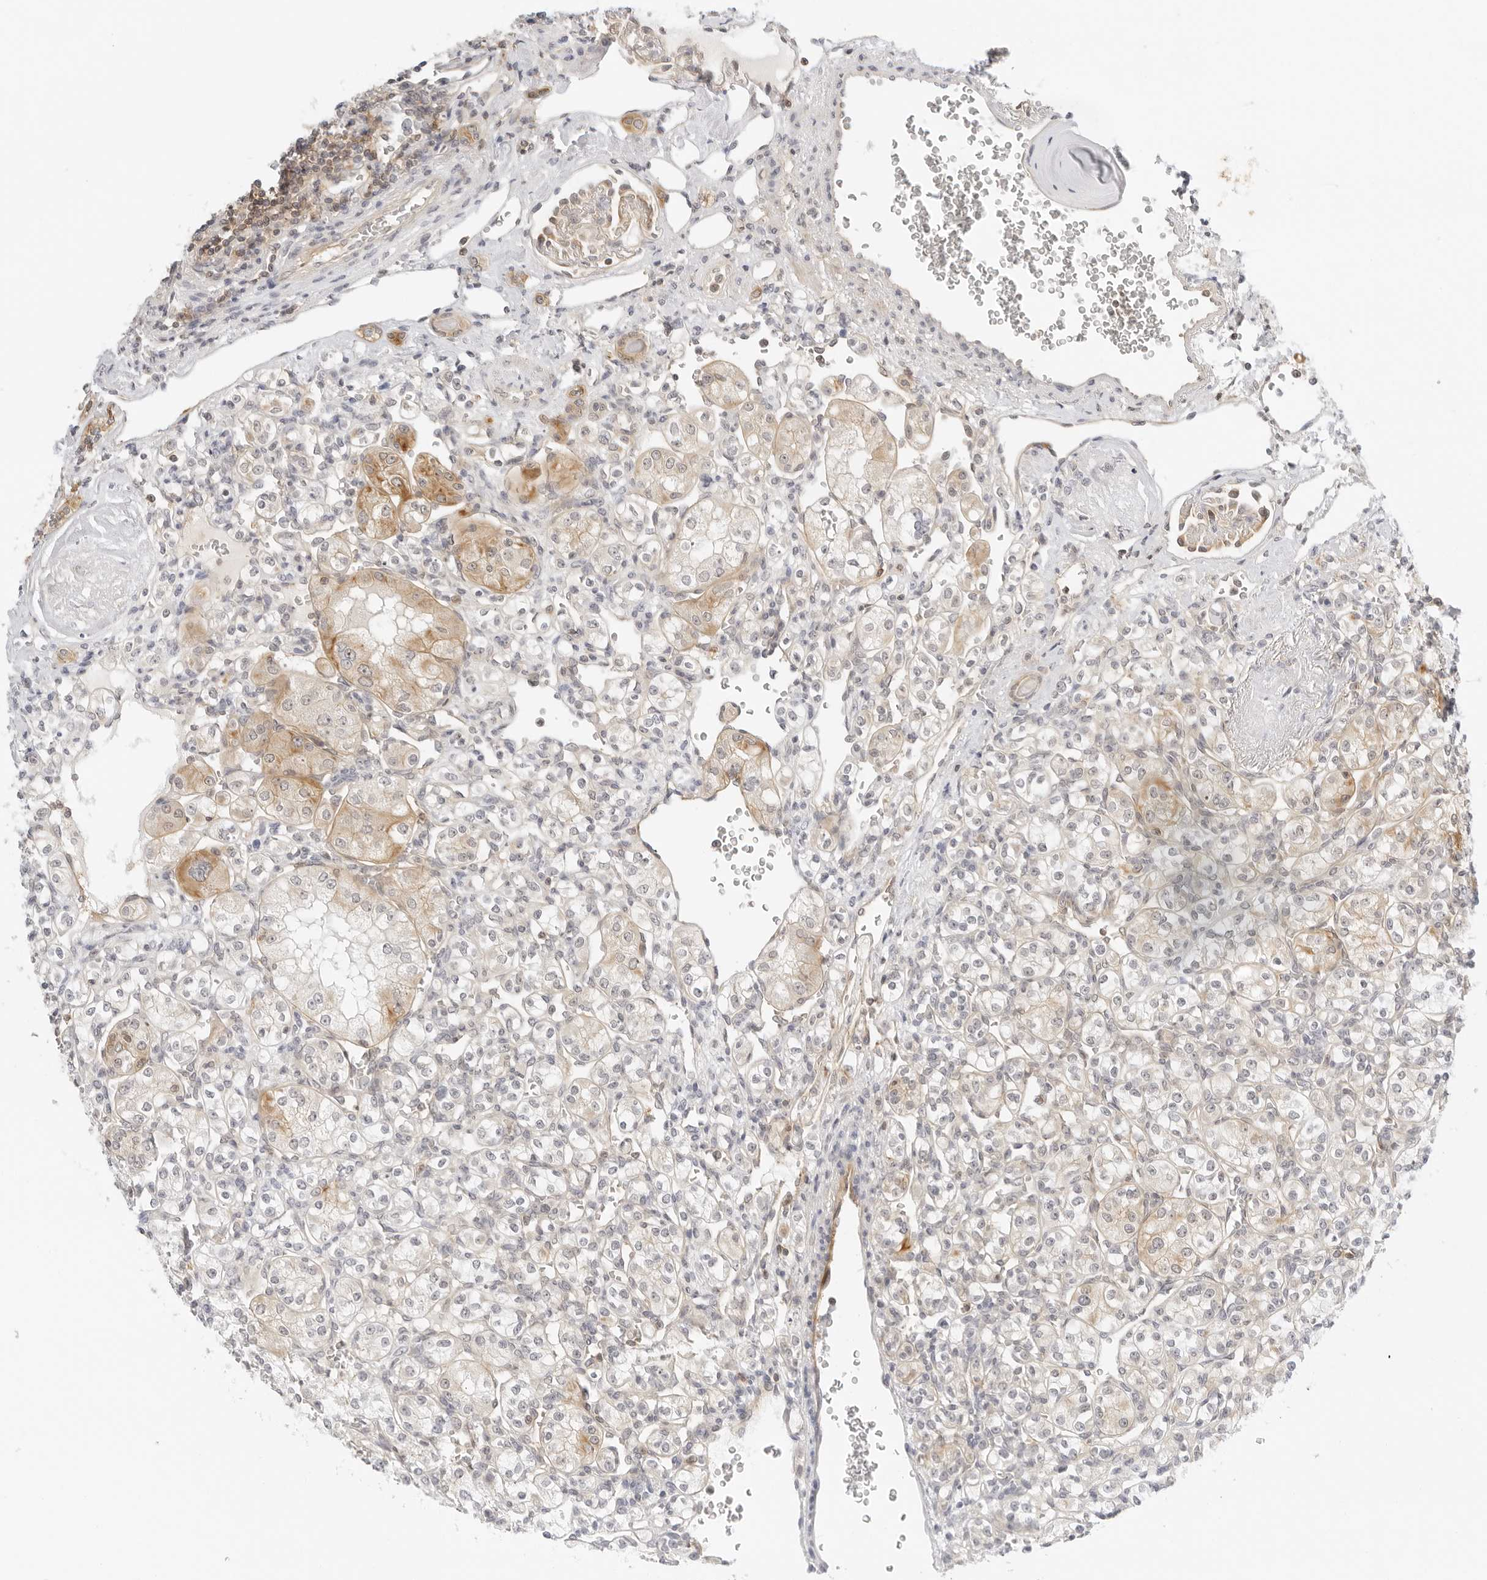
{"staining": {"intensity": "moderate", "quantity": "<25%", "location": "cytoplasmic/membranous"}, "tissue": "renal cancer", "cell_type": "Tumor cells", "image_type": "cancer", "snomed": [{"axis": "morphology", "description": "Adenocarcinoma, NOS"}, {"axis": "topography", "description": "Kidney"}], "caption": "This is an image of immunohistochemistry staining of renal adenocarcinoma, which shows moderate positivity in the cytoplasmic/membranous of tumor cells.", "gene": "OSCP1", "patient": {"sex": "male", "age": 77}}